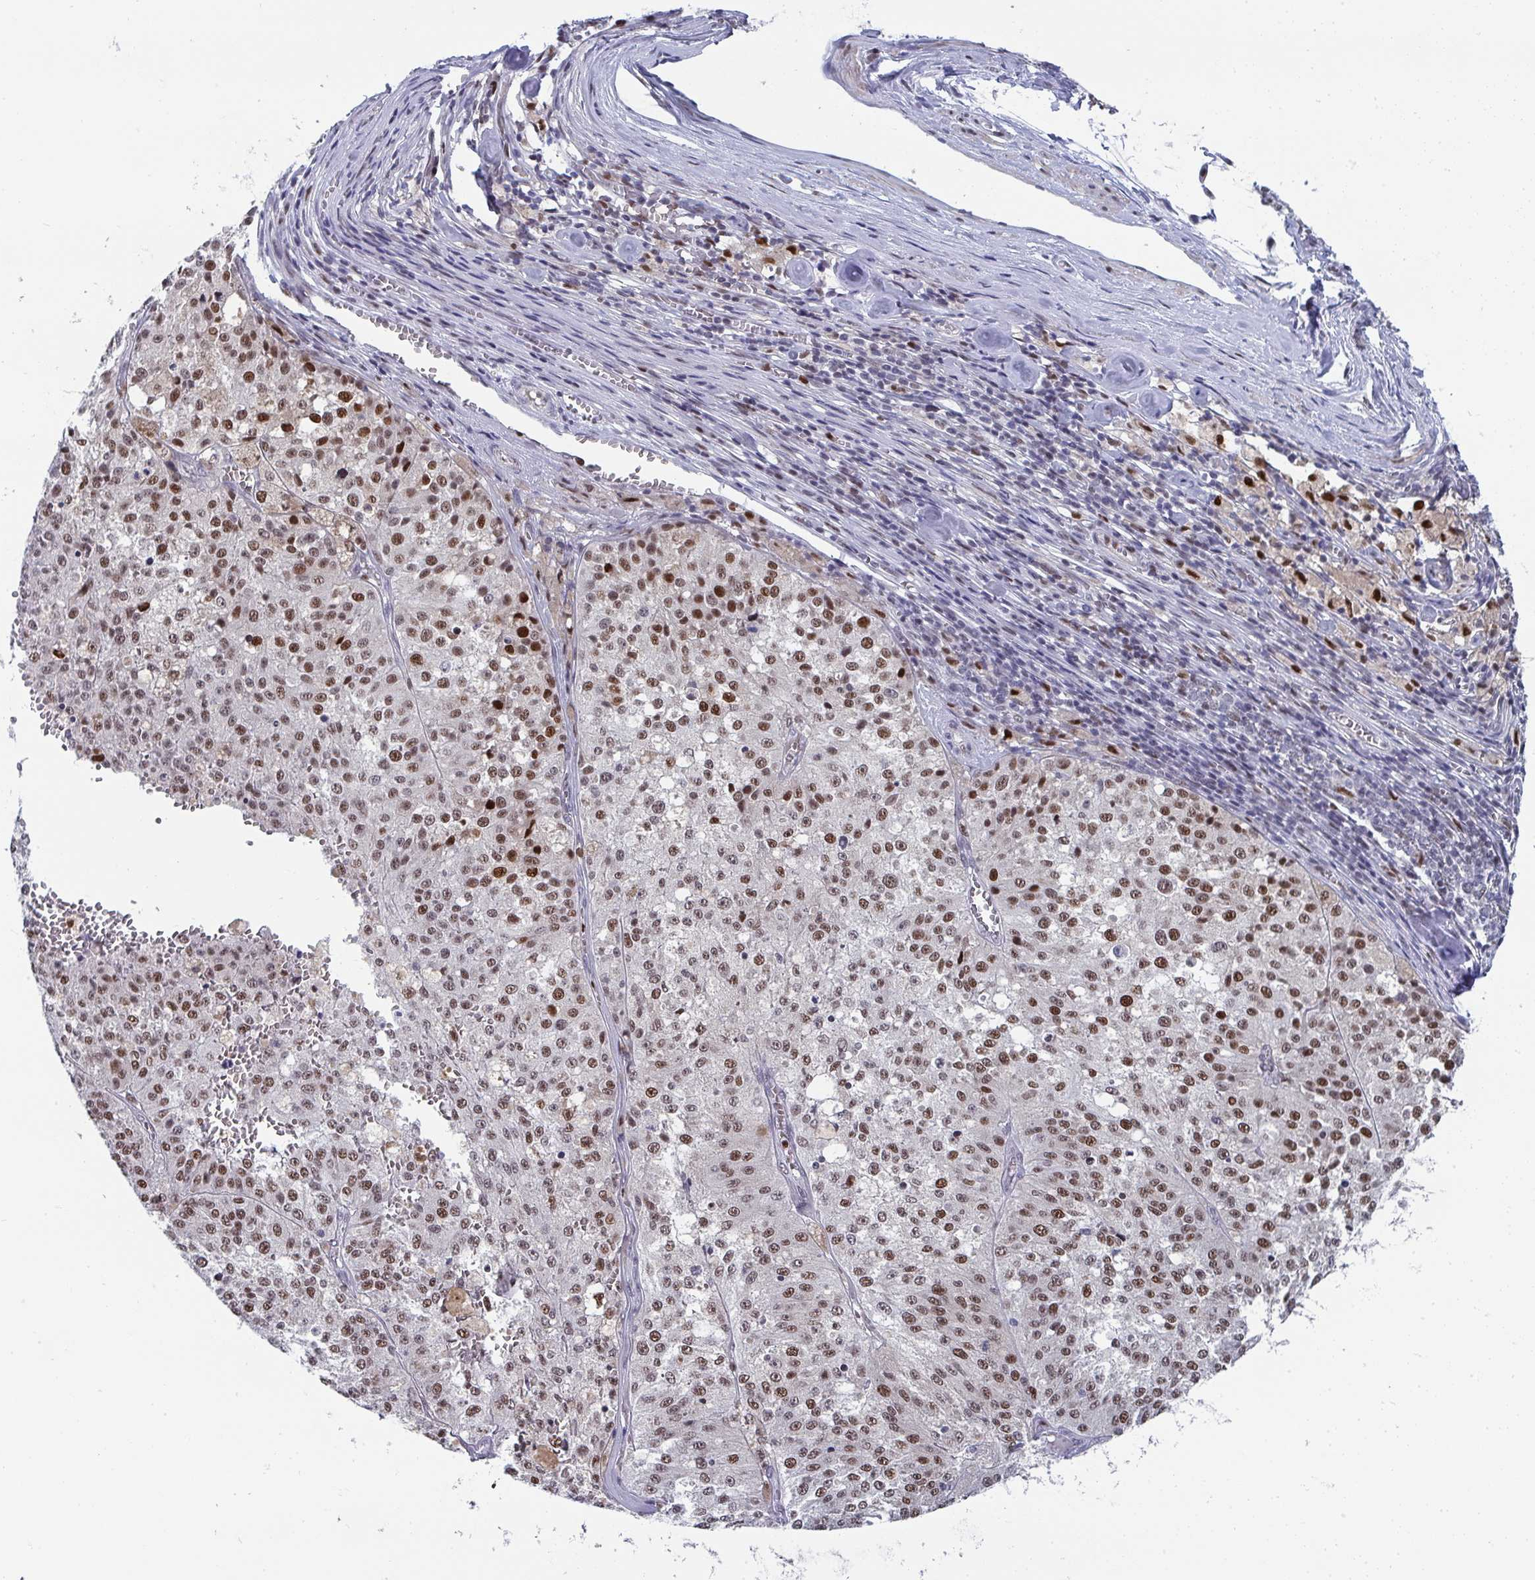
{"staining": {"intensity": "moderate", "quantity": ">75%", "location": "nuclear"}, "tissue": "melanoma", "cell_type": "Tumor cells", "image_type": "cancer", "snomed": [{"axis": "morphology", "description": "Malignant melanoma, Metastatic site"}, {"axis": "topography", "description": "Lymph node"}], "caption": "Immunohistochemistry histopathology image of neoplastic tissue: human melanoma stained using immunohistochemistry displays medium levels of moderate protein expression localized specifically in the nuclear of tumor cells, appearing as a nuclear brown color.", "gene": "JDP2", "patient": {"sex": "female", "age": 64}}